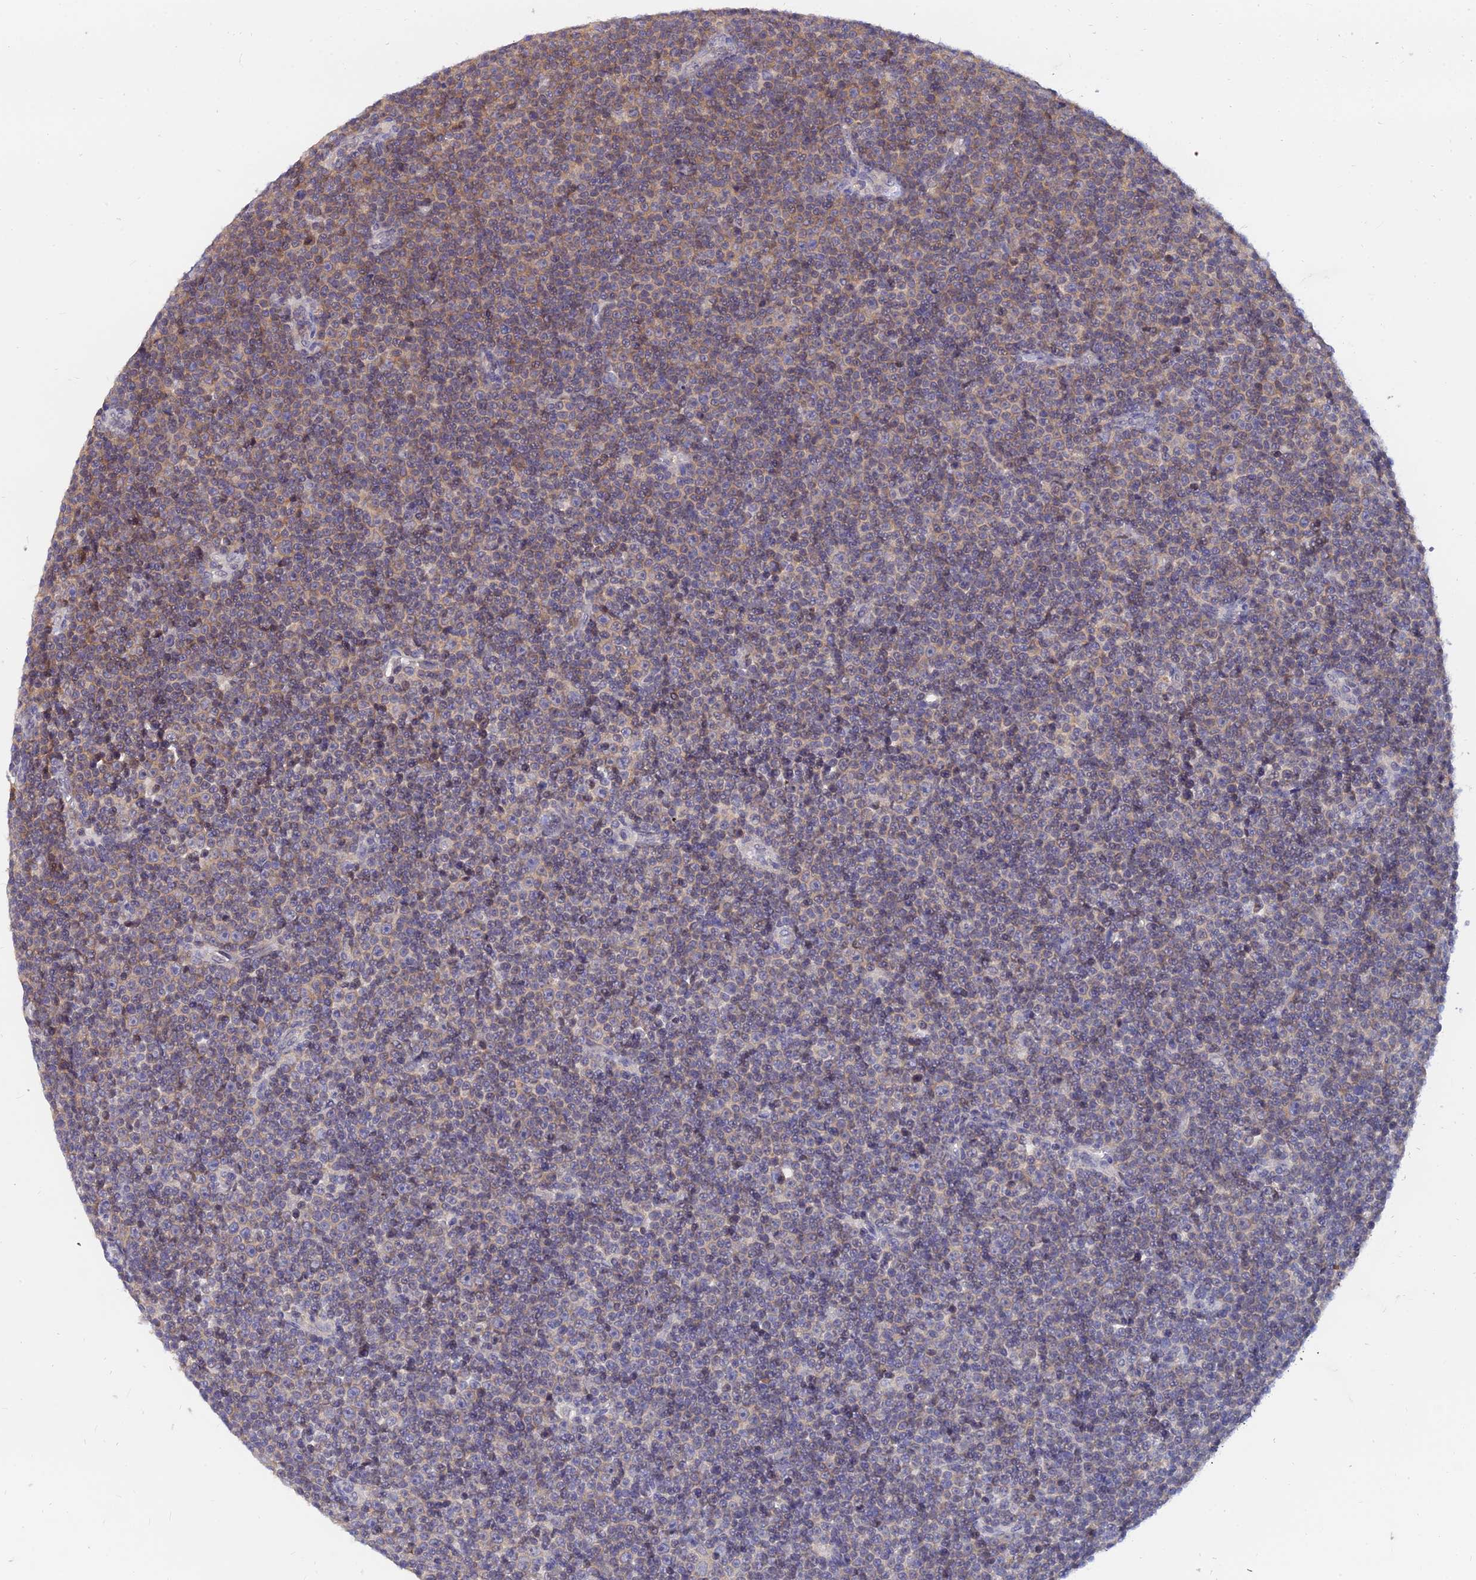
{"staining": {"intensity": "weak", "quantity": "<25%", "location": "cytoplasmic/membranous"}, "tissue": "lymphoma", "cell_type": "Tumor cells", "image_type": "cancer", "snomed": [{"axis": "morphology", "description": "Malignant lymphoma, non-Hodgkin's type, Low grade"}, {"axis": "topography", "description": "Lymph node"}], "caption": "Immunohistochemistry (IHC) of low-grade malignant lymphoma, non-Hodgkin's type reveals no staining in tumor cells. The staining was performed using DAB (3,3'-diaminobenzidine) to visualize the protein expression in brown, while the nuclei were stained in blue with hematoxylin (Magnification: 20x).", "gene": "B3GALT4", "patient": {"sex": "female", "age": 67}}